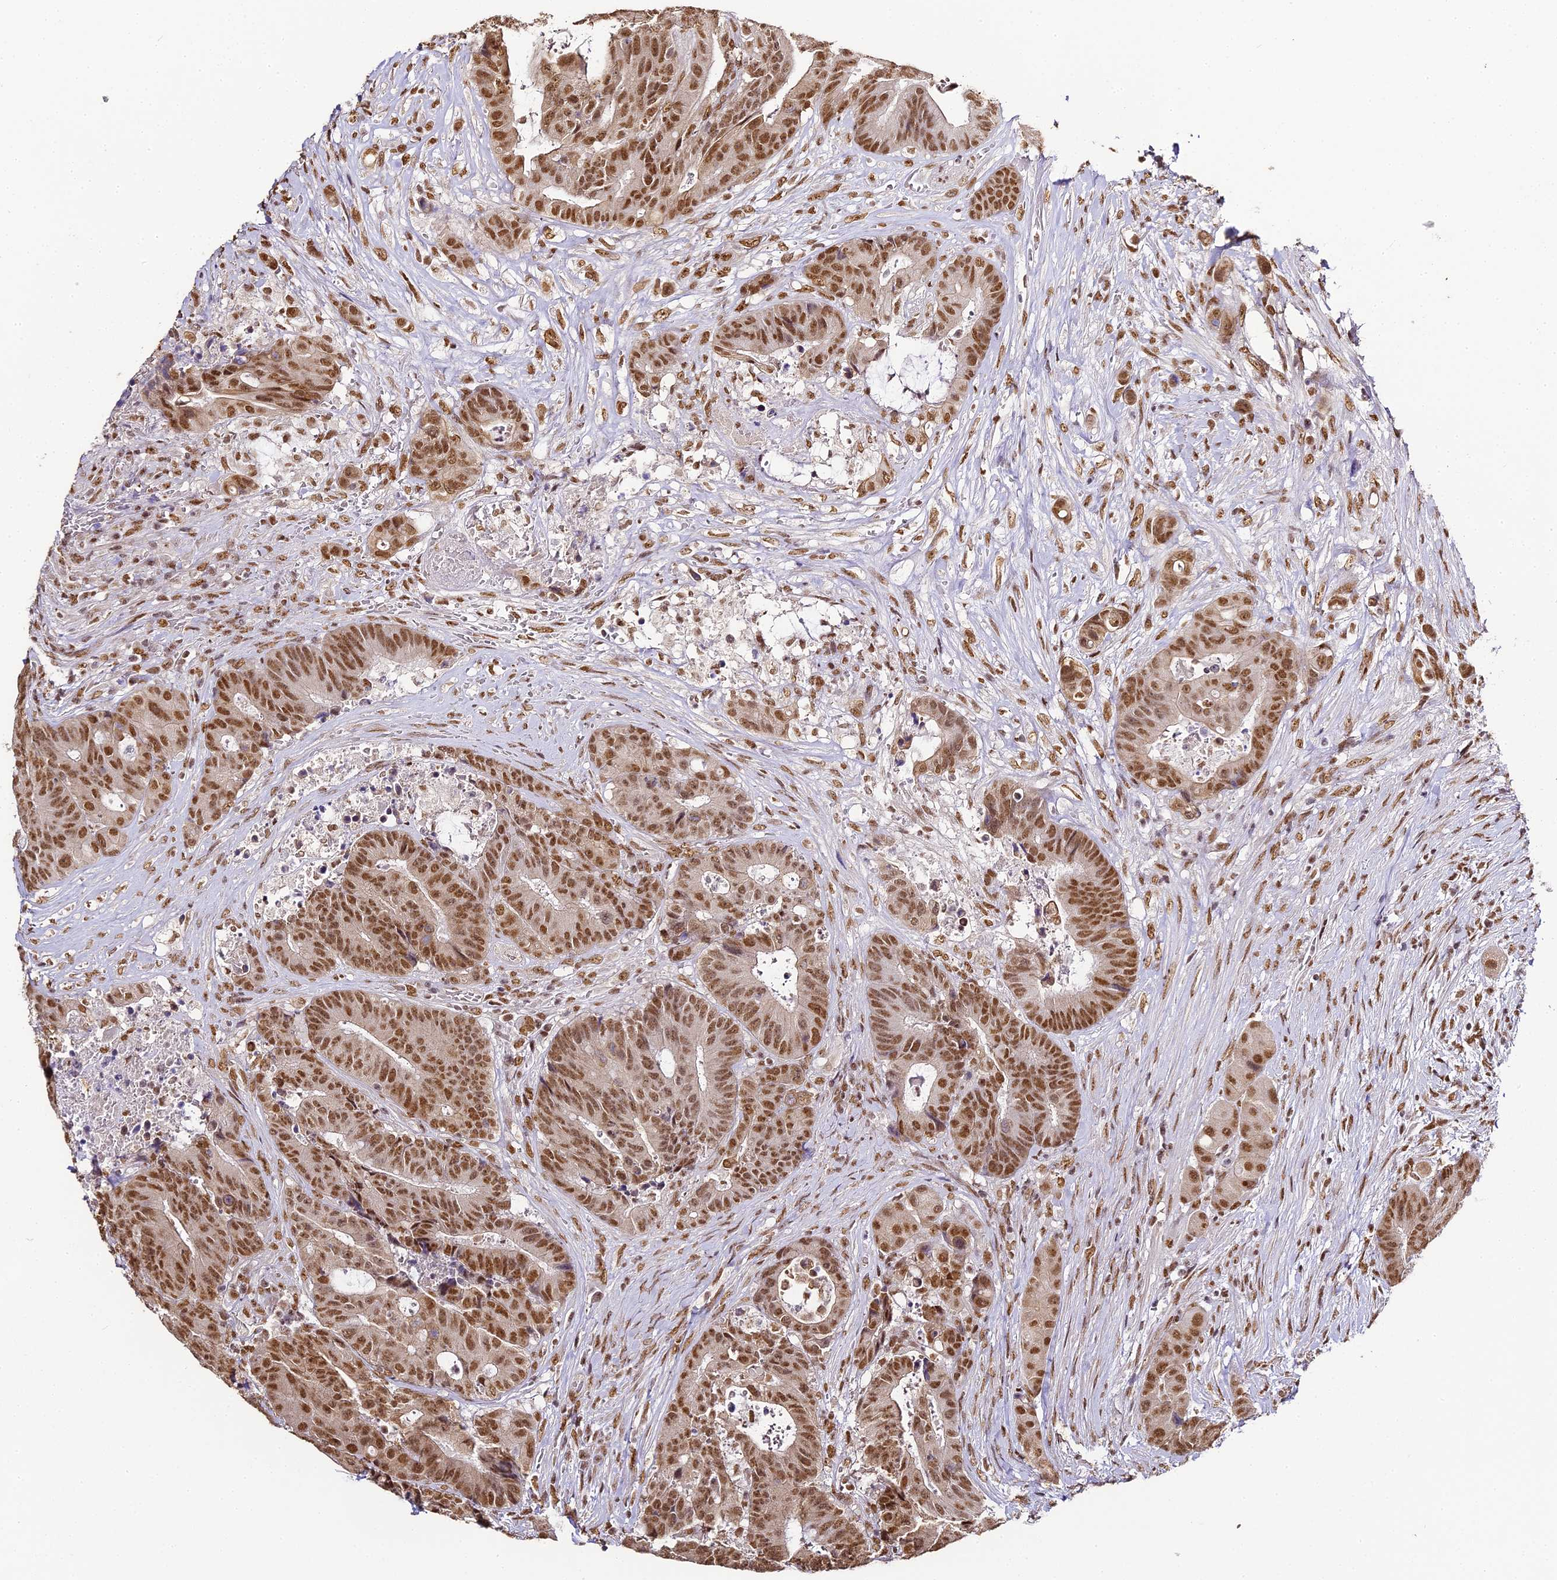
{"staining": {"intensity": "moderate", "quantity": ">75%", "location": "nuclear"}, "tissue": "colorectal cancer", "cell_type": "Tumor cells", "image_type": "cancer", "snomed": [{"axis": "morphology", "description": "Adenocarcinoma, NOS"}, {"axis": "topography", "description": "Rectum"}], "caption": "High-magnification brightfield microscopy of colorectal cancer stained with DAB (brown) and counterstained with hematoxylin (blue). tumor cells exhibit moderate nuclear staining is seen in approximately>75% of cells.", "gene": "HNRNPA1", "patient": {"sex": "male", "age": 69}}